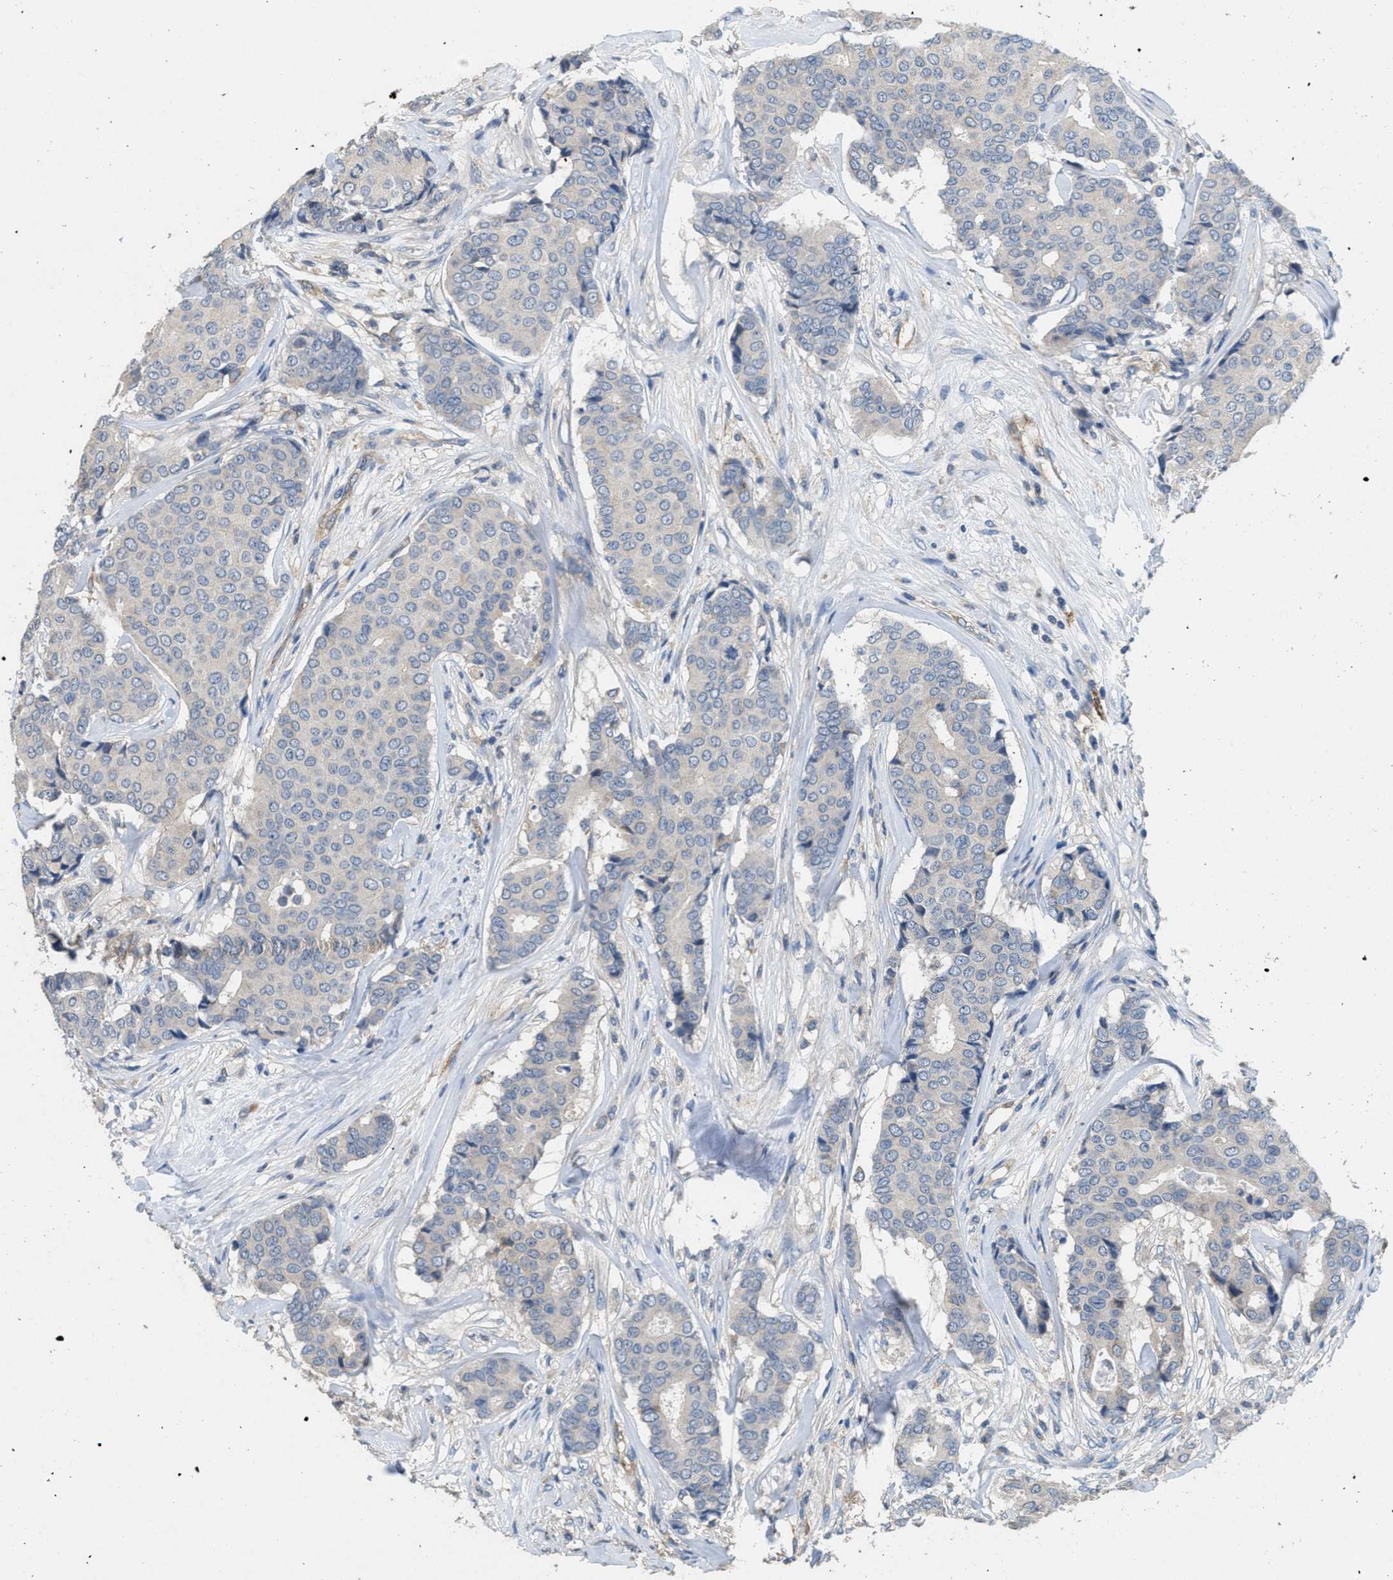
{"staining": {"intensity": "weak", "quantity": "<25%", "location": "cytoplasmic/membranous"}, "tissue": "breast cancer", "cell_type": "Tumor cells", "image_type": "cancer", "snomed": [{"axis": "morphology", "description": "Duct carcinoma"}, {"axis": "topography", "description": "Breast"}], "caption": "The immunohistochemistry photomicrograph has no significant expression in tumor cells of breast cancer tissue. Brightfield microscopy of immunohistochemistry (IHC) stained with DAB (3,3'-diaminobenzidine) (brown) and hematoxylin (blue), captured at high magnification.", "gene": "DGKE", "patient": {"sex": "female", "age": 75}}